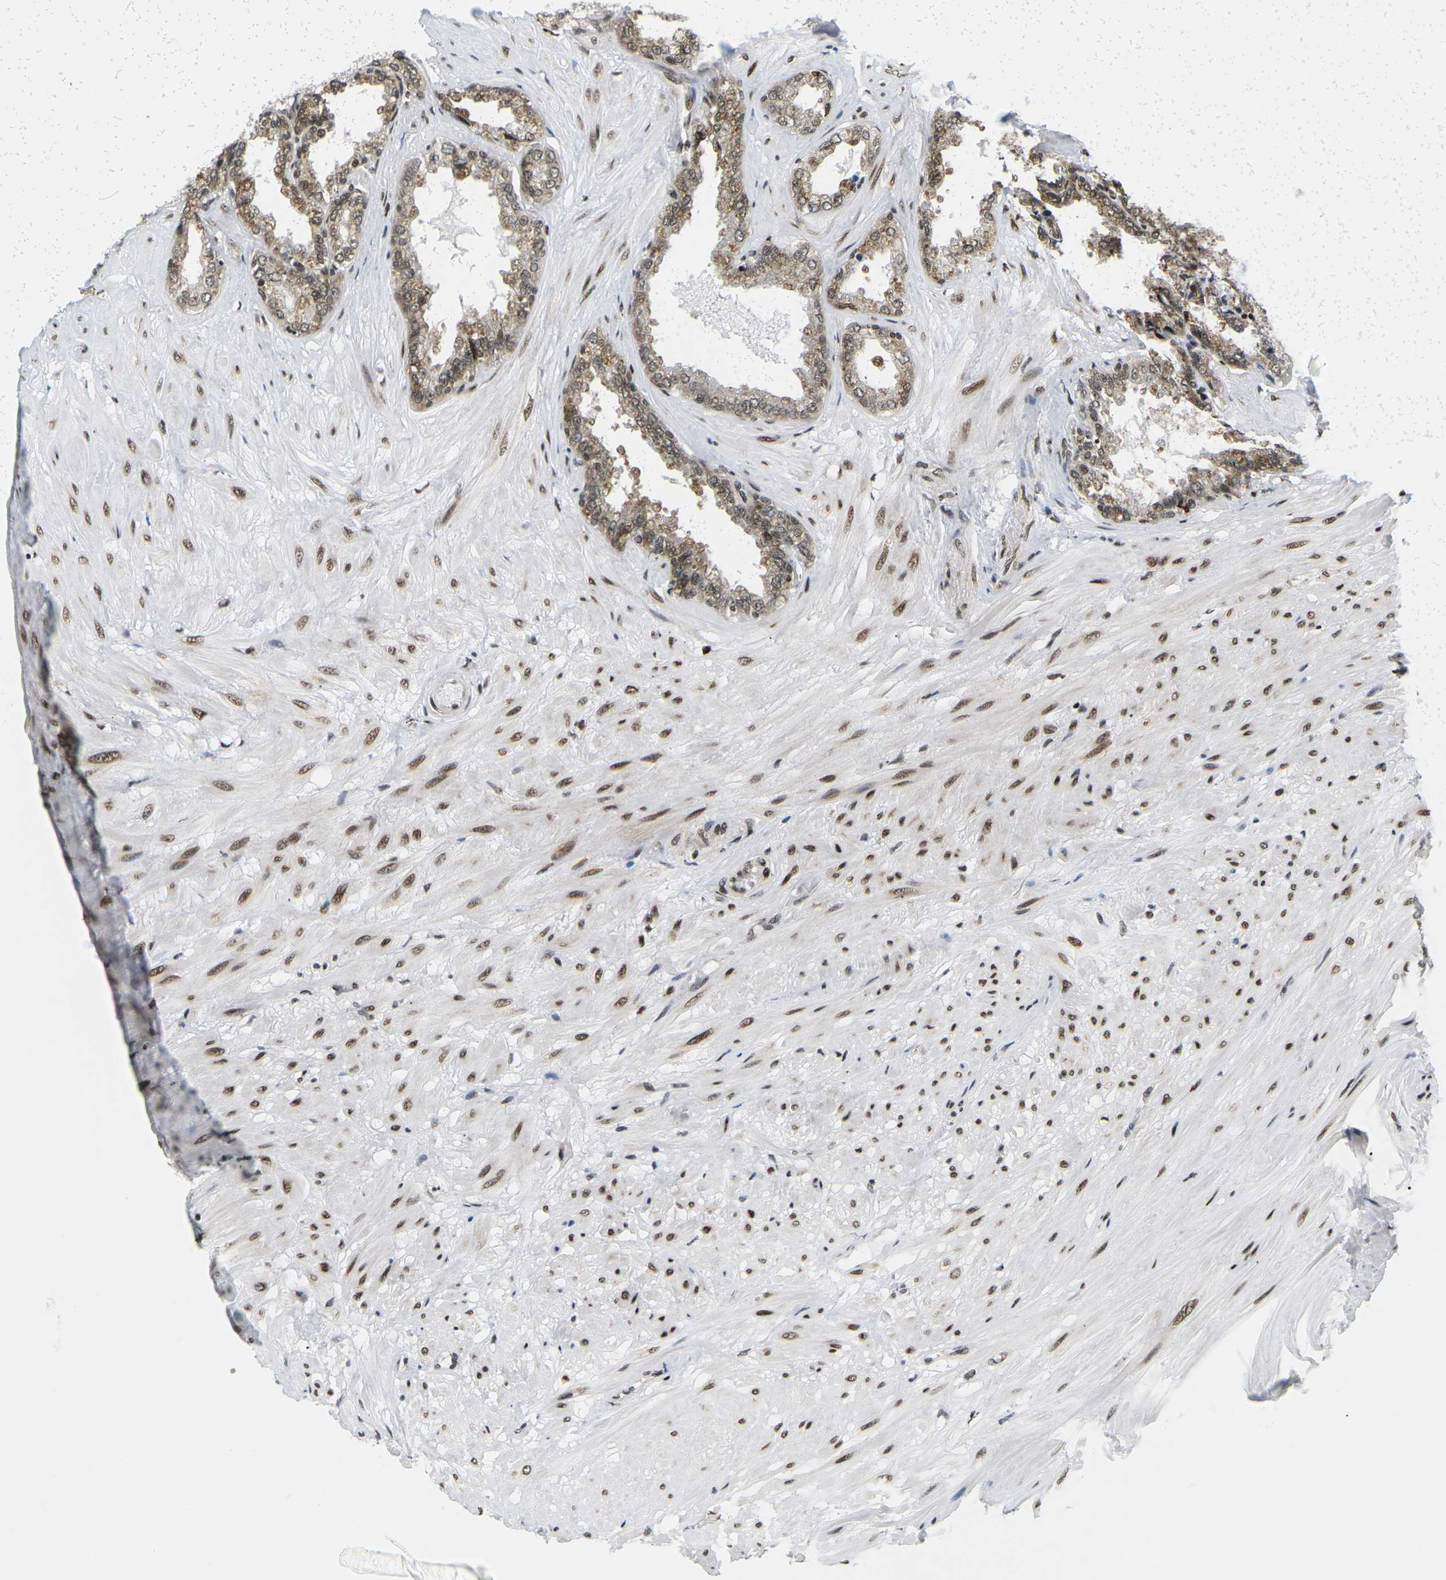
{"staining": {"intensity": "moderate", "quantity": ">75%", "location": "cytoplasmic/membranous,nuclear"}, "tissue": "seminal vesicle", "cell_type": "Glandular cells", "image_type": "normal", "snomed": [{"axis": "morphology", "description": "Normal tissue, NOS"}, {"axis": "topography", "description": "Seminal veicle"}], "caption": "Immunohistochemistry histopathology image of normal human seminal vesicle stained for a protein (brown), which demonstrates medium levels of moderate cytoplasmic/membranous,nuclear staining in about >75% of glandular cells.", "gene": "CELF1", "patient": {"sex": "male", "age": 46}}